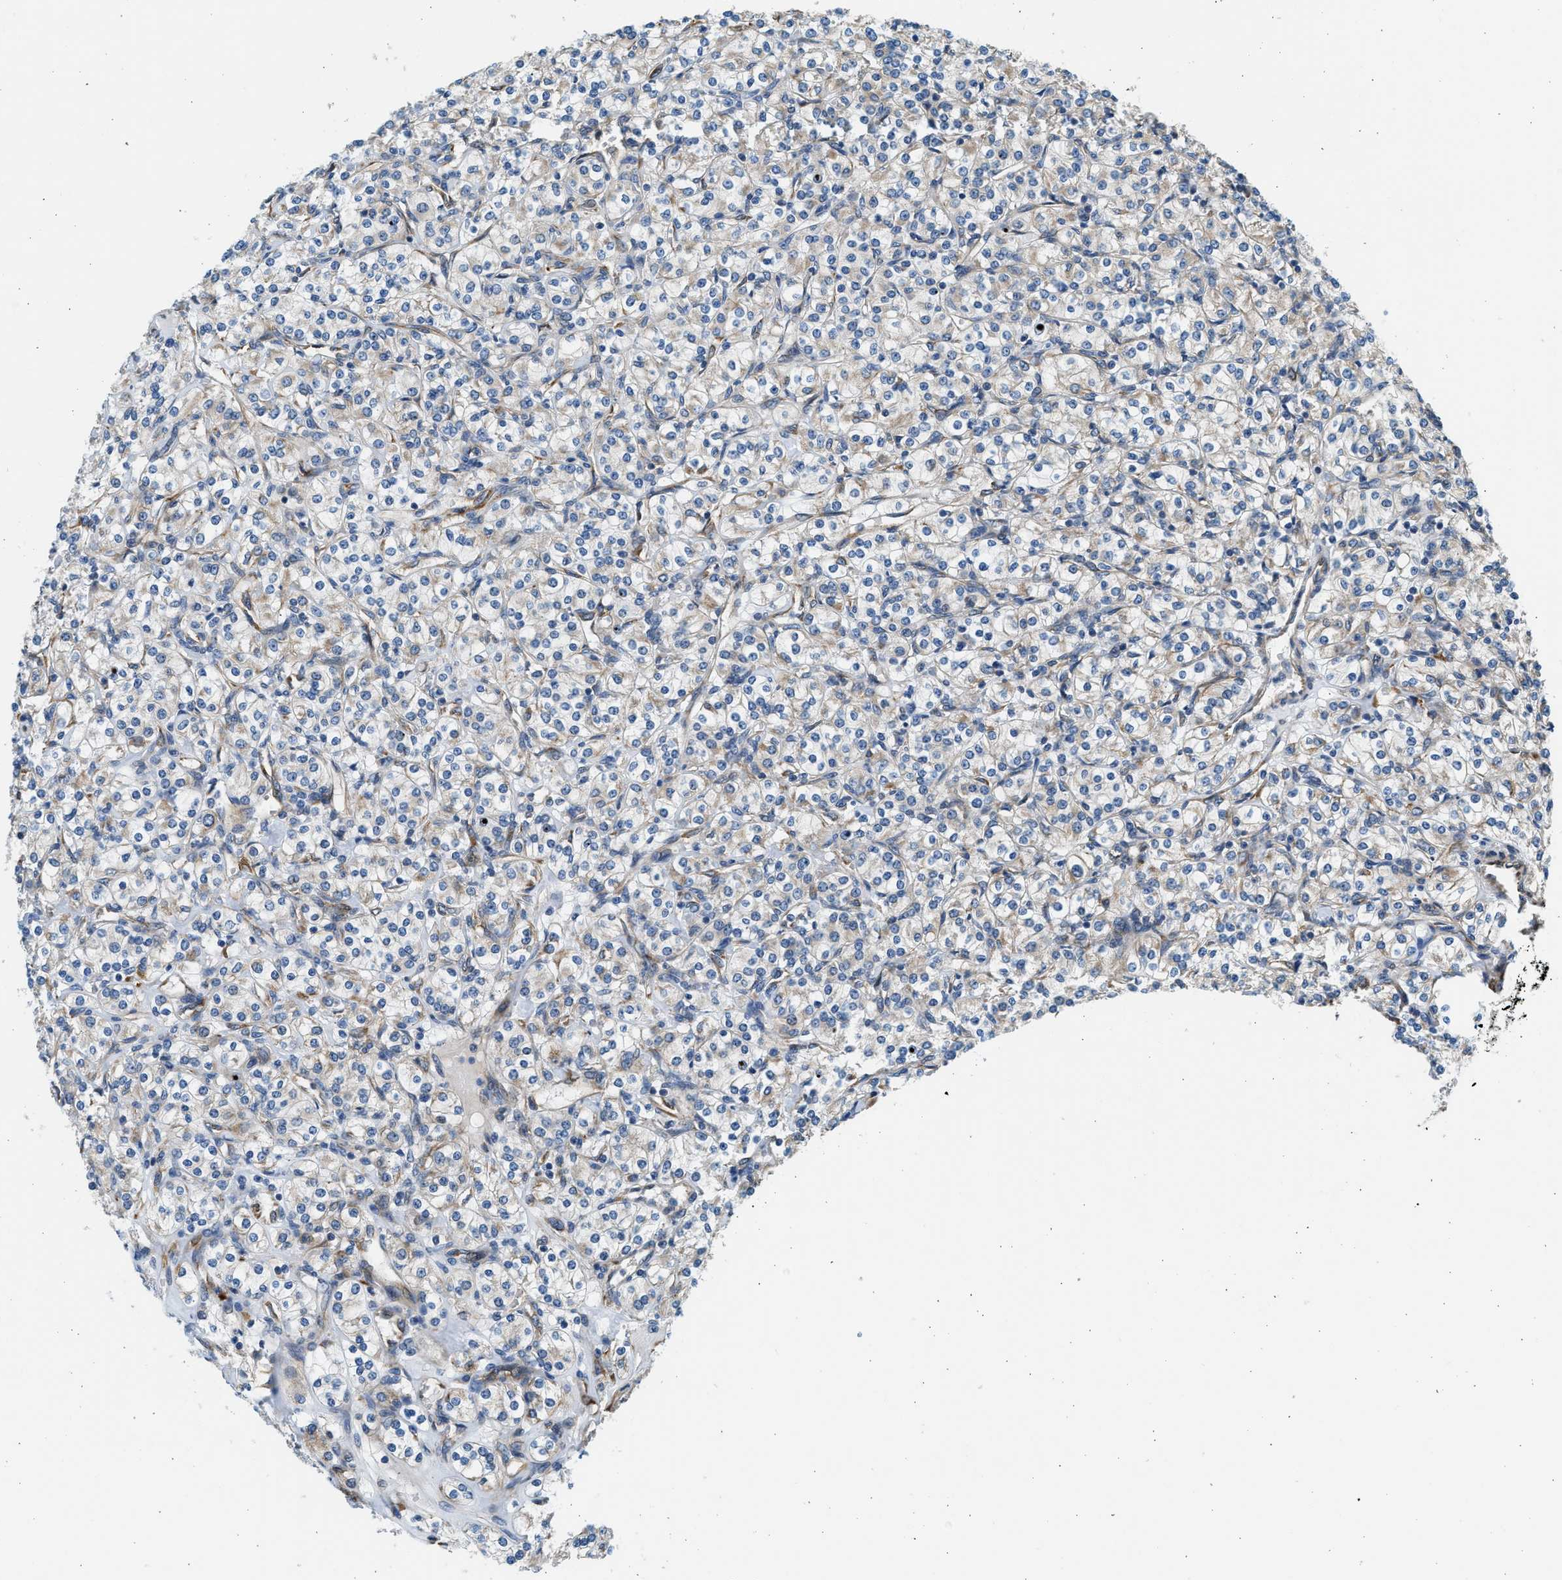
{"staining": {"intensity": "weak", "quantity": "<25%", "location": "cytoplasmic/membranous"}, "tissue": "renal cancer", "cell_type": "Tumor cells", "image_type": "cancer", "snomed": [{"axis": "morphology", "description": "Adenocarcinoma, NOS"}, {"axis": "topography", "description": "Kidney"}], "caption": "Immunohistochemistry (IHC) image of neoplastic tissue: renal cancer (adenocarcinoma) stained with DAB shows no significant protein expression in tumor cells. (IHC, brightfield microscopy, high magnification).", "gene": "CNTN6", "patient": {"sex": "male", "age": 77}}